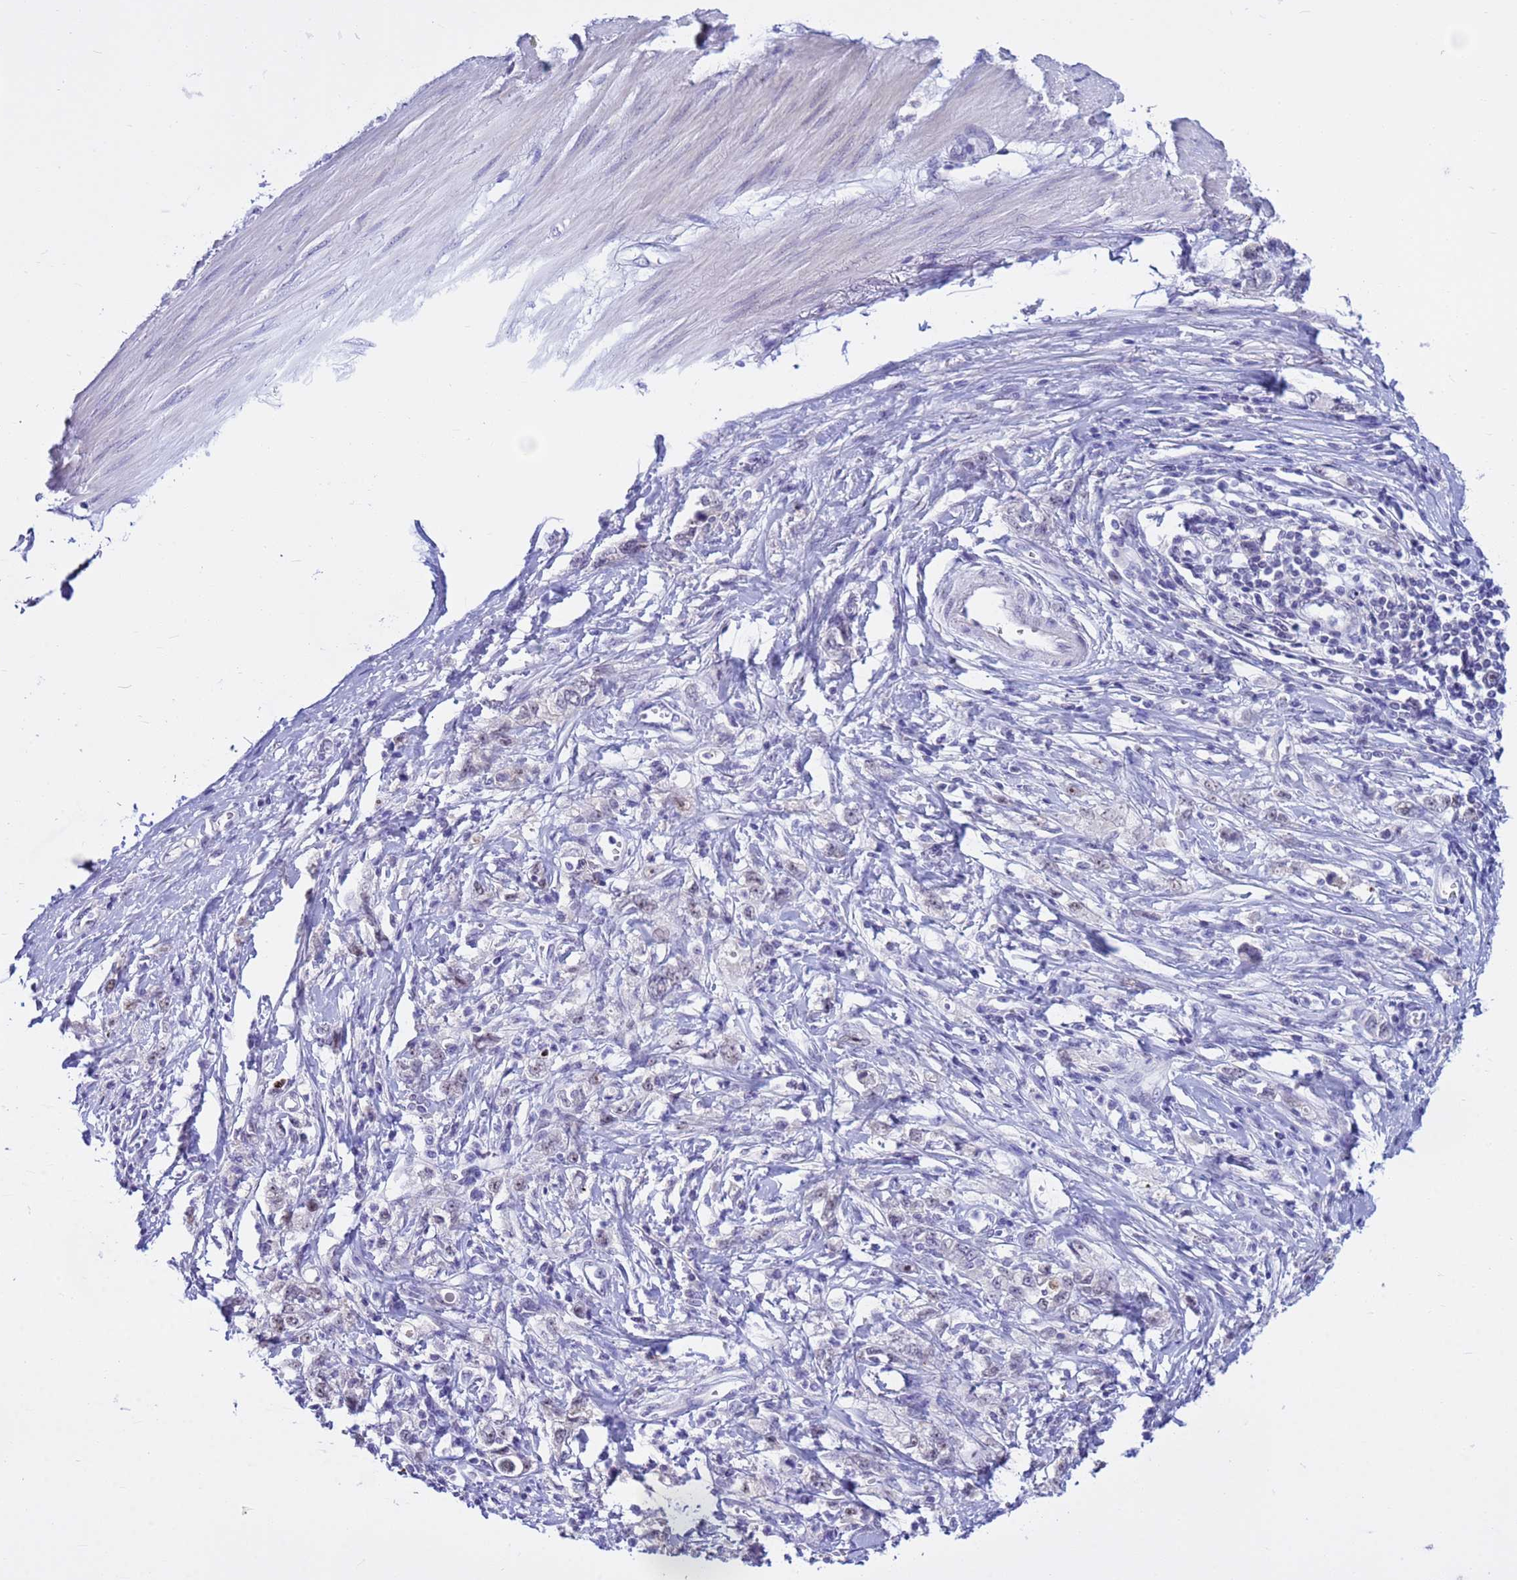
{"staining": {"intensity": "negative", "quantity": "none", "location": "none"}, "tissue": "stomach cancer", "cell_type": "Tumor cells", "image_type": "cancer", "snomed": [{"axis": "morphology", "description": "Adenocarcinoma, NOS"}, {"axis": "topography", "description": "Stomach"}], "caption": "An image of human stomach adenocarcinoma is negative for staining in tumor cells. The staining was performed using DAB (3,3'-diaminobenzidine) to visualize the protein expression in brown, while the nuclei were stained in blue with hematoxylin (Magnification: 20x).", "gene": "DMRTC2", "patient": {"sex": "female", "age": 76}}